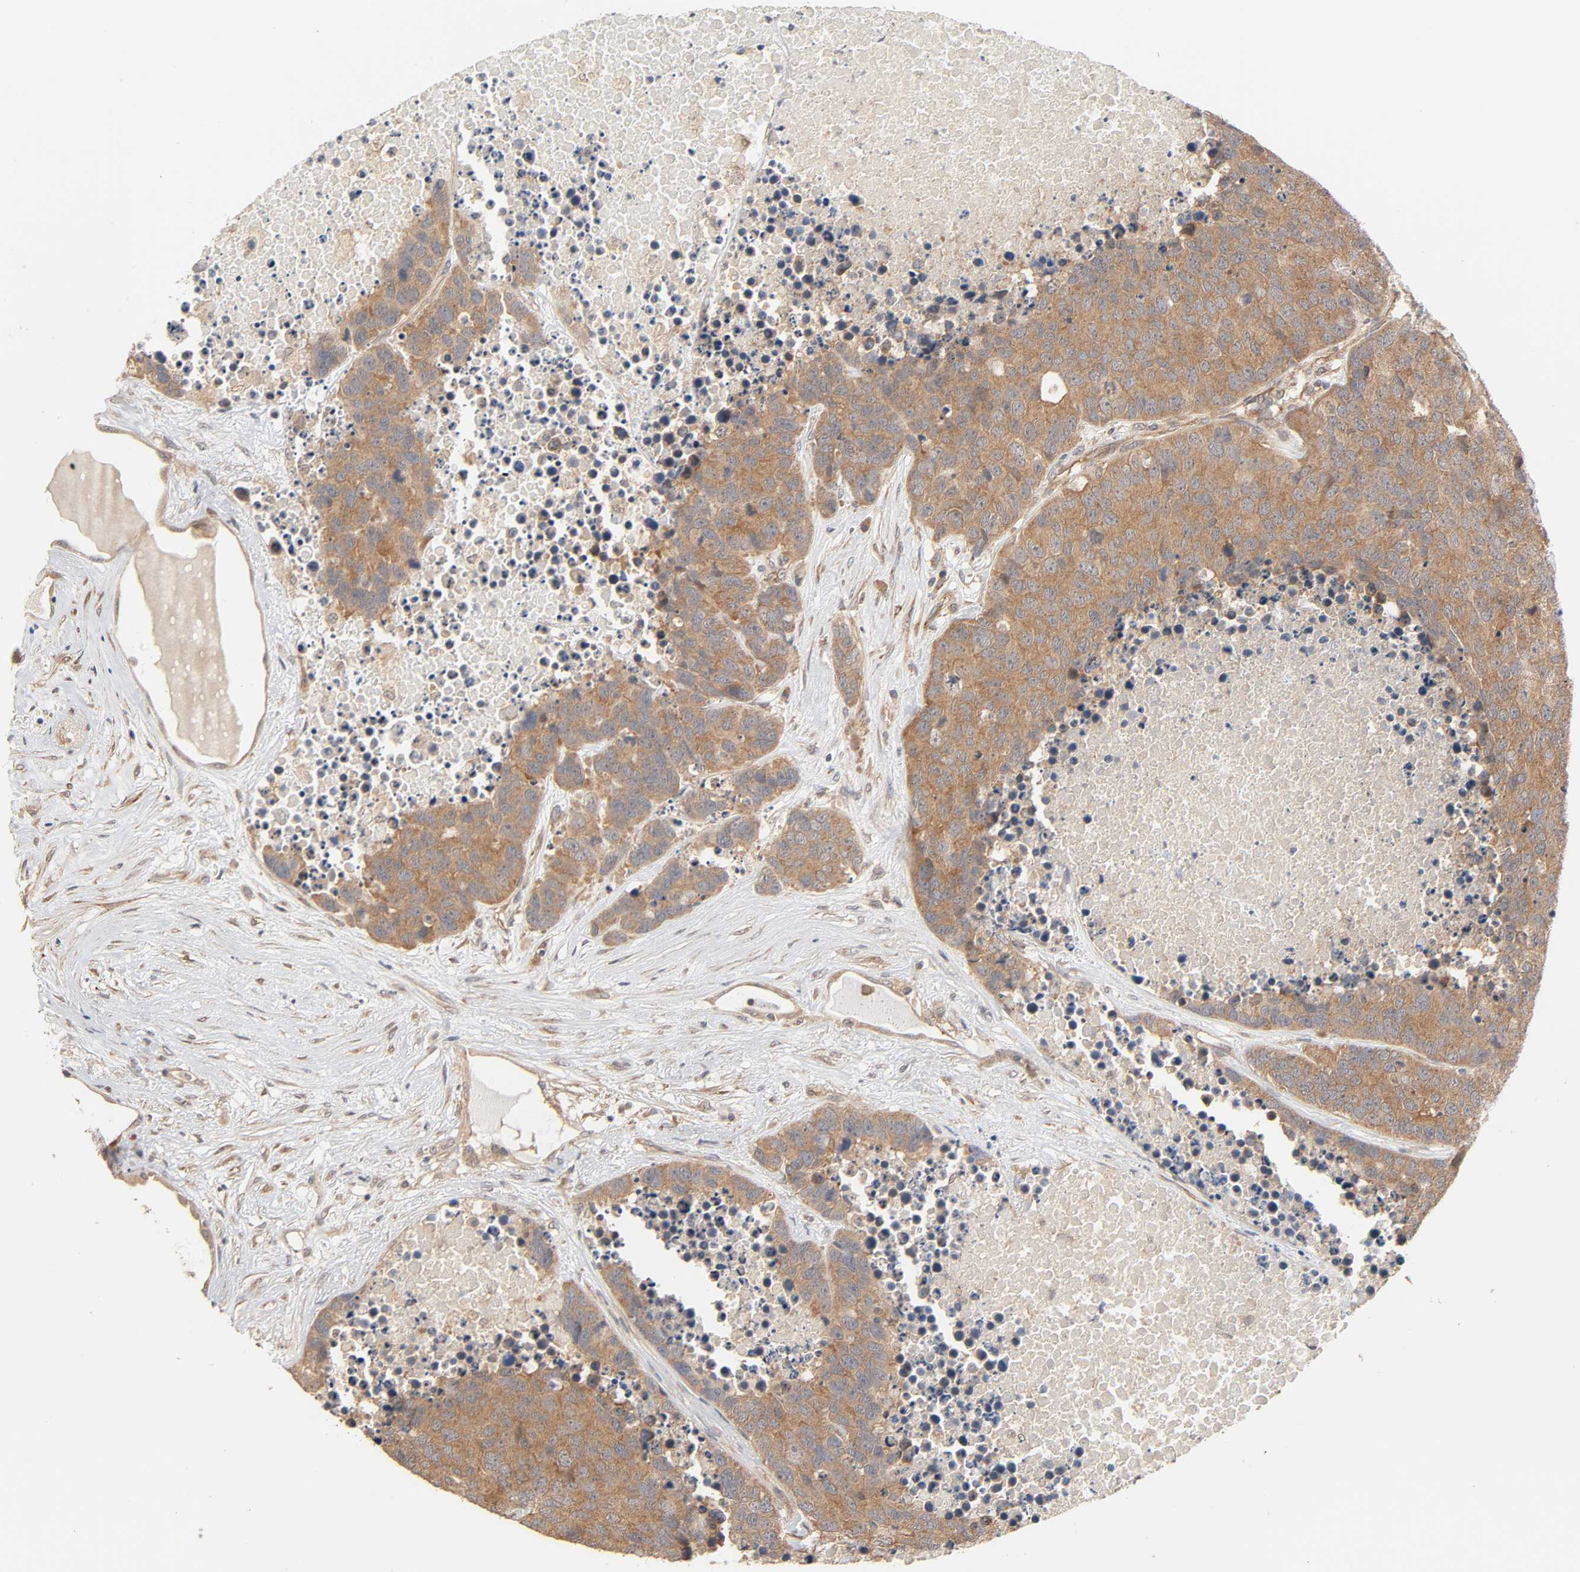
{"staining": {"intensity": "moderate", "quantity": ">75%", "location": "cytoplasmic/membranous"}, "tissue": "carcinoid", "cell_type": "Tumor cells", "image_type": "cancer", "snomed": [{"axis": "morphology", "description": "Carcinoid, malignant, NOS"}, {"axis": "topography", "description": "Lung"}], "caption": "Tumor cells demonstrate moderate cytoplasmic/membranous positivity in about >75% of cells in carcinoid.", "gene": "NEMF", "patient": {"sex": "male", "age": 60}}